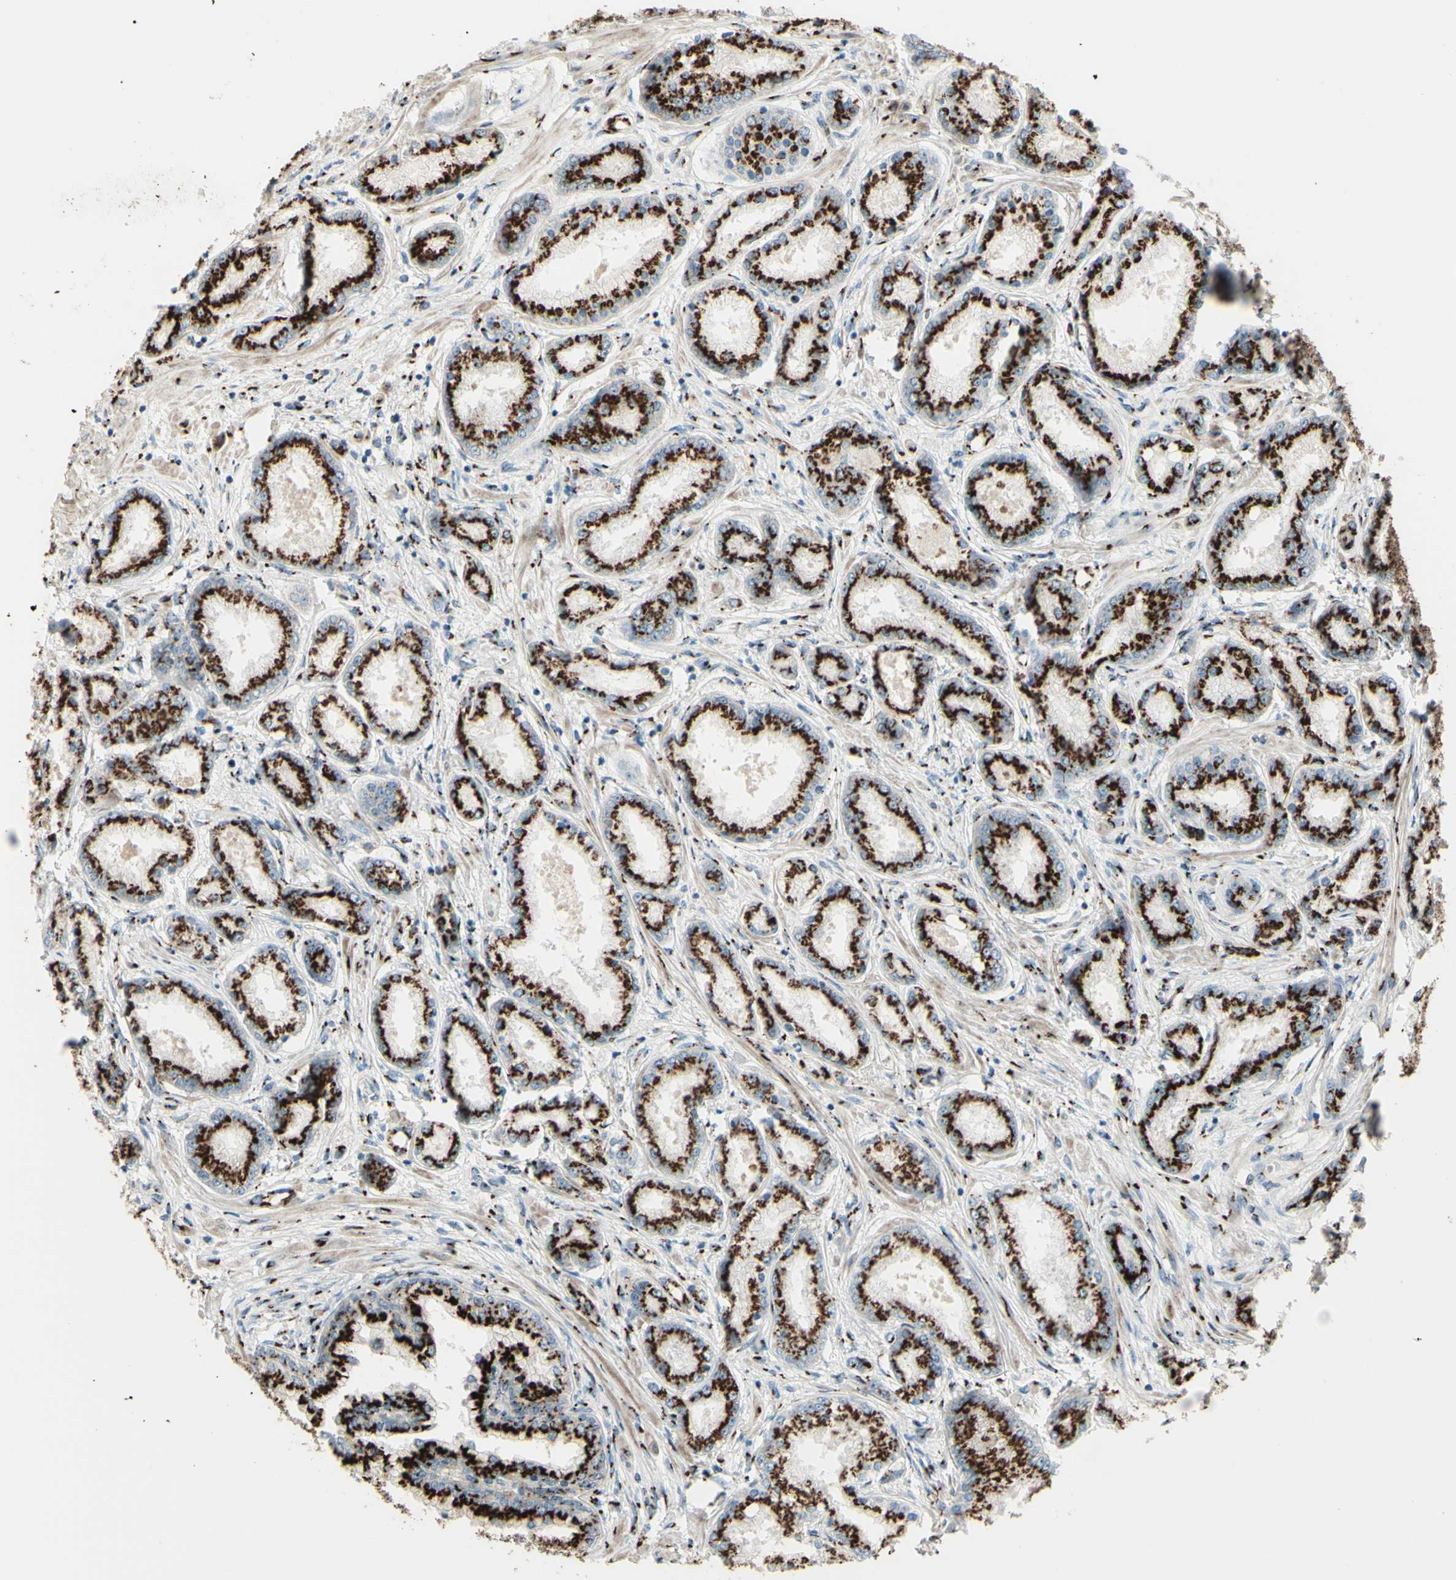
{"staining": {"intensity": "strong", "quantity": ">75%", "location": "cytoplasmic/membranous"}, "tissue": "prostate cancer", "cell_type": "Tumor cells", "image_type": "cancer", "snomed": [{"axis": "morphology", "description": "Adenocarcinoma, High grade"}, {"axis": "topography", "description": "Prostate"}], "caption": "Adenocarcinoma (high-grade) (prostate) was stained to show a protein in brown. There is high levels of strong cytoplasmic/membranous expression in about >75% of tumor cells. The protein of interest is stained brown, and the nuclei are stained in blue (DAB IHC with brightfield microscopy, high magnification).", "gene": "BPNT2", "patient": {"sex": "male", "age": 59}}